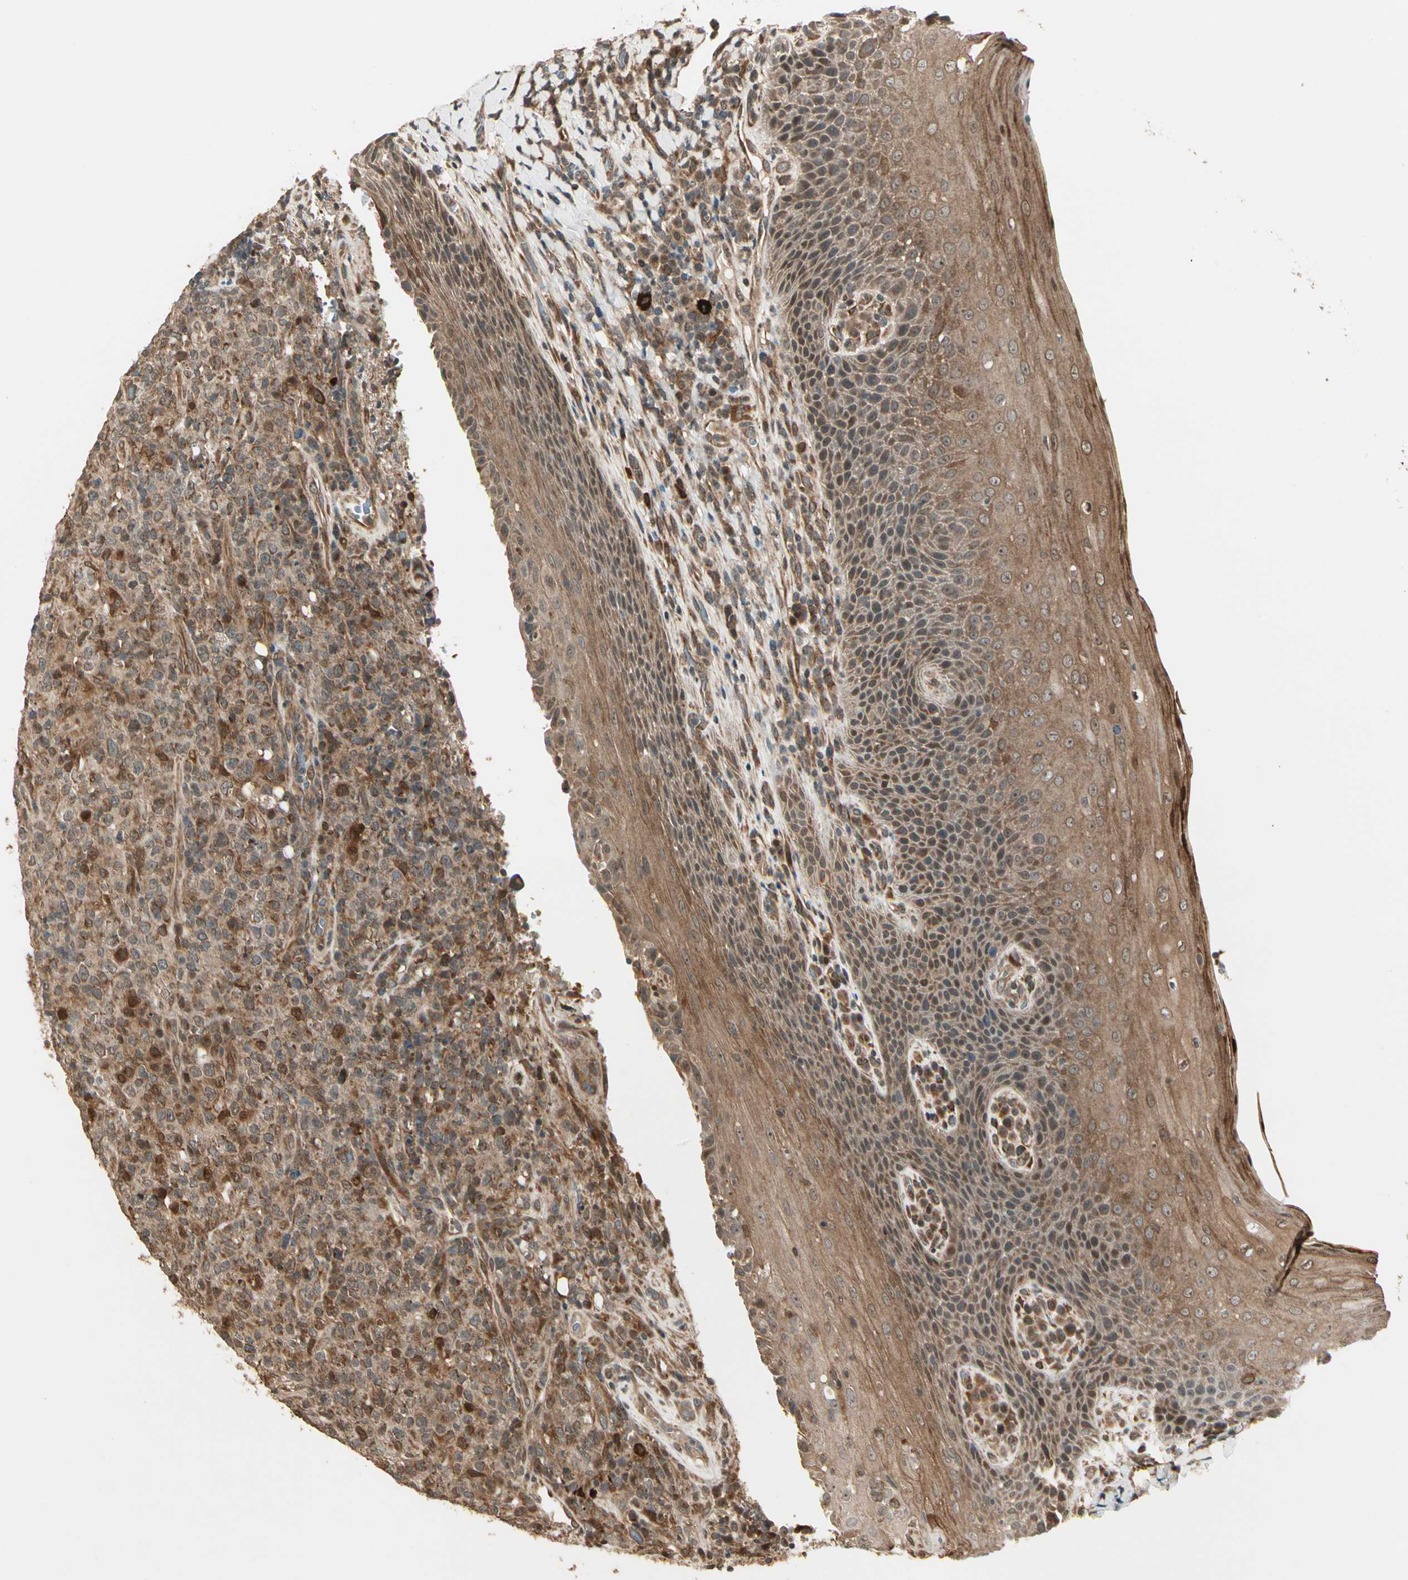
{"staining": {"intensity": "moderate", "quantity": "25%-75%", "location": "cytoplasmic/membranous"}, "tissue": "lymphoma", "cell_type": "Tumor cells", "image_type": "cancer", "snomed": [{"axis": "morphology", "description": "Malignant lymphoma, non-Hodgkin's type, High grade"}, {"axis": "topography", "description": "Tonsil"}], "caption": "This is a photomicrograph of immunohistochemistry staining of lymphoma, which shows moderate staining in the cytoplasmic/membranous of tumor cells.", "gene": "GLUL", "patient": {"sex": "female", "age": 36}}